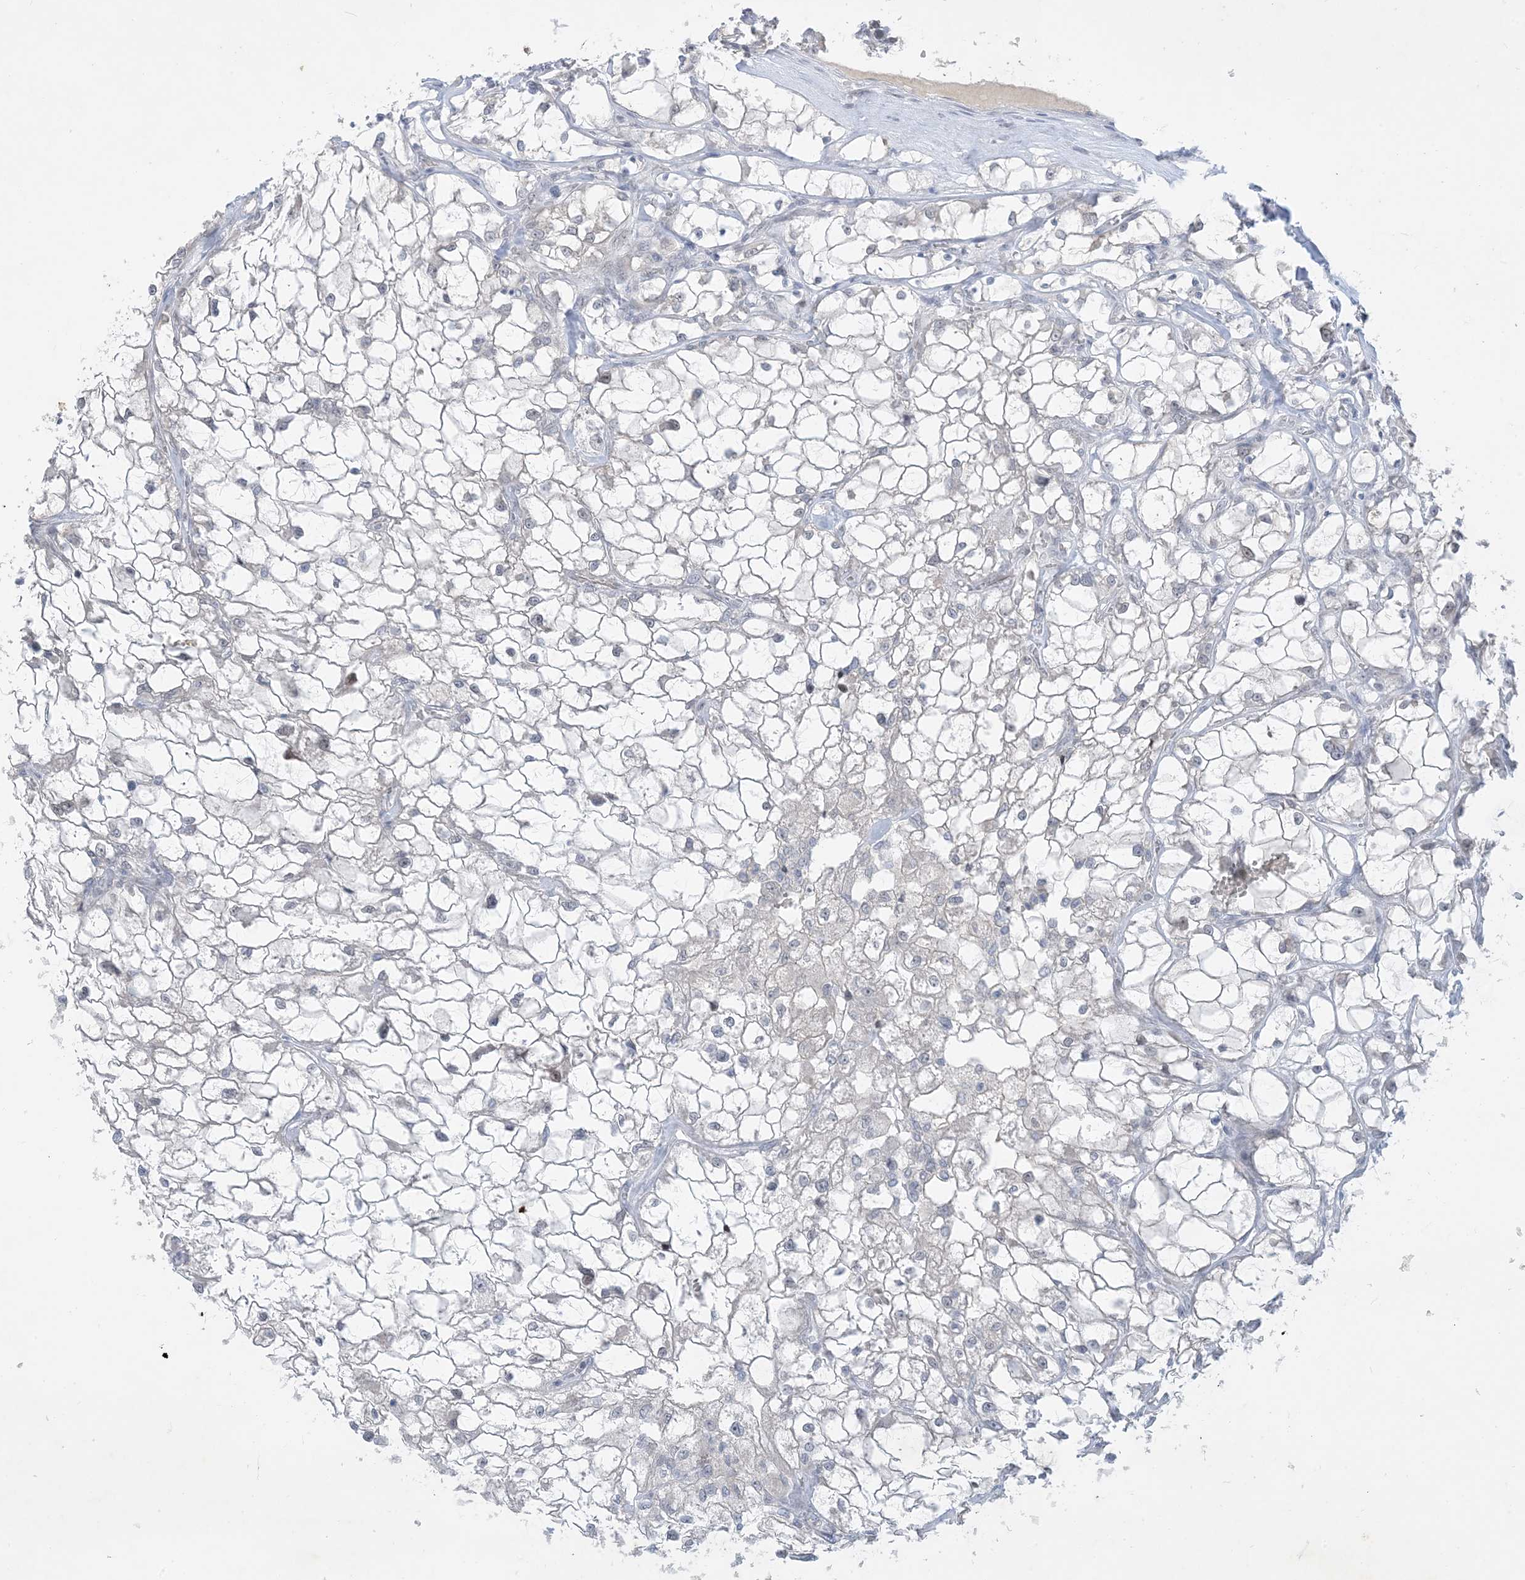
{"staining": {"intensity": "negative", "quantity": "none", "location": "none"}, "tissue": "renal cancer", "cell_type": "Tumor cells", "image_type": "cancer", "snomed": [{"axis": "morphology", "description": "Adenocarcinoma, NOS"}, {"axis": "topography", "description": "Kidney"}], "caption": "An immunohistochemistry (IHC) image of renal cancer (adenocarcinoma) is shown. There is no staining in tumor cells of renal cancer (adenocarcinoma).", "gene": "ZNF674", "patient": {"sex": "female", "age": 69}}